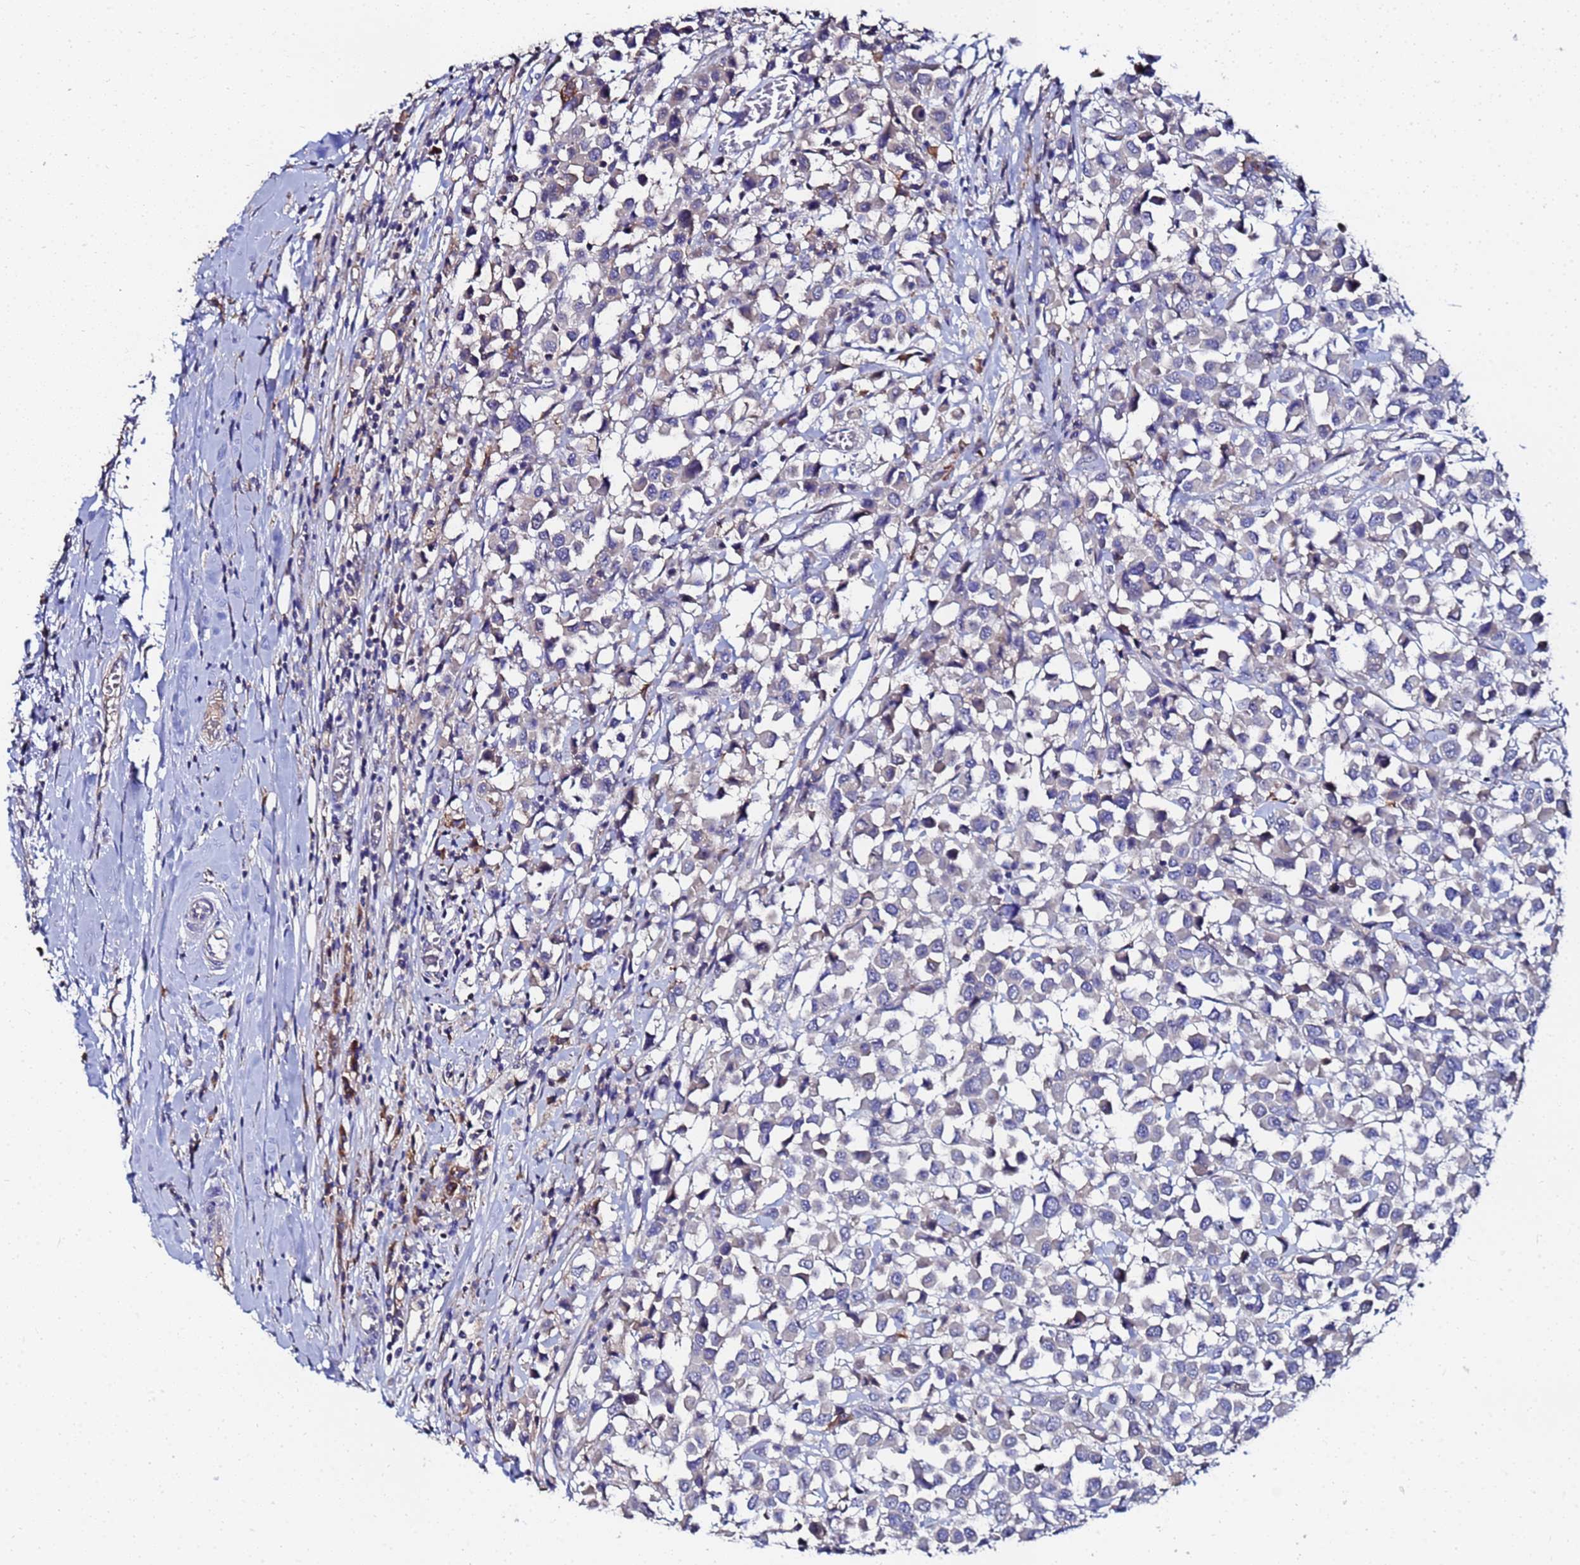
{"staining": {"intensity": "negative", "quantity": "none", "location": "none"}, "tissue": "breast cancer", "cell_type": "Tumor cells", "image_type": "cancer", "snomed": [{"axis": "morphology", "description": "Duct carcinoma"}, {"axis": "topography", "description": "Breast"}], "caption": "Tumor cells show no significant protein staining in breast cancer (invasive ductal carcinoma).", "gene": "TCP10L", "patient": {"sex": "female", "age": 61}}